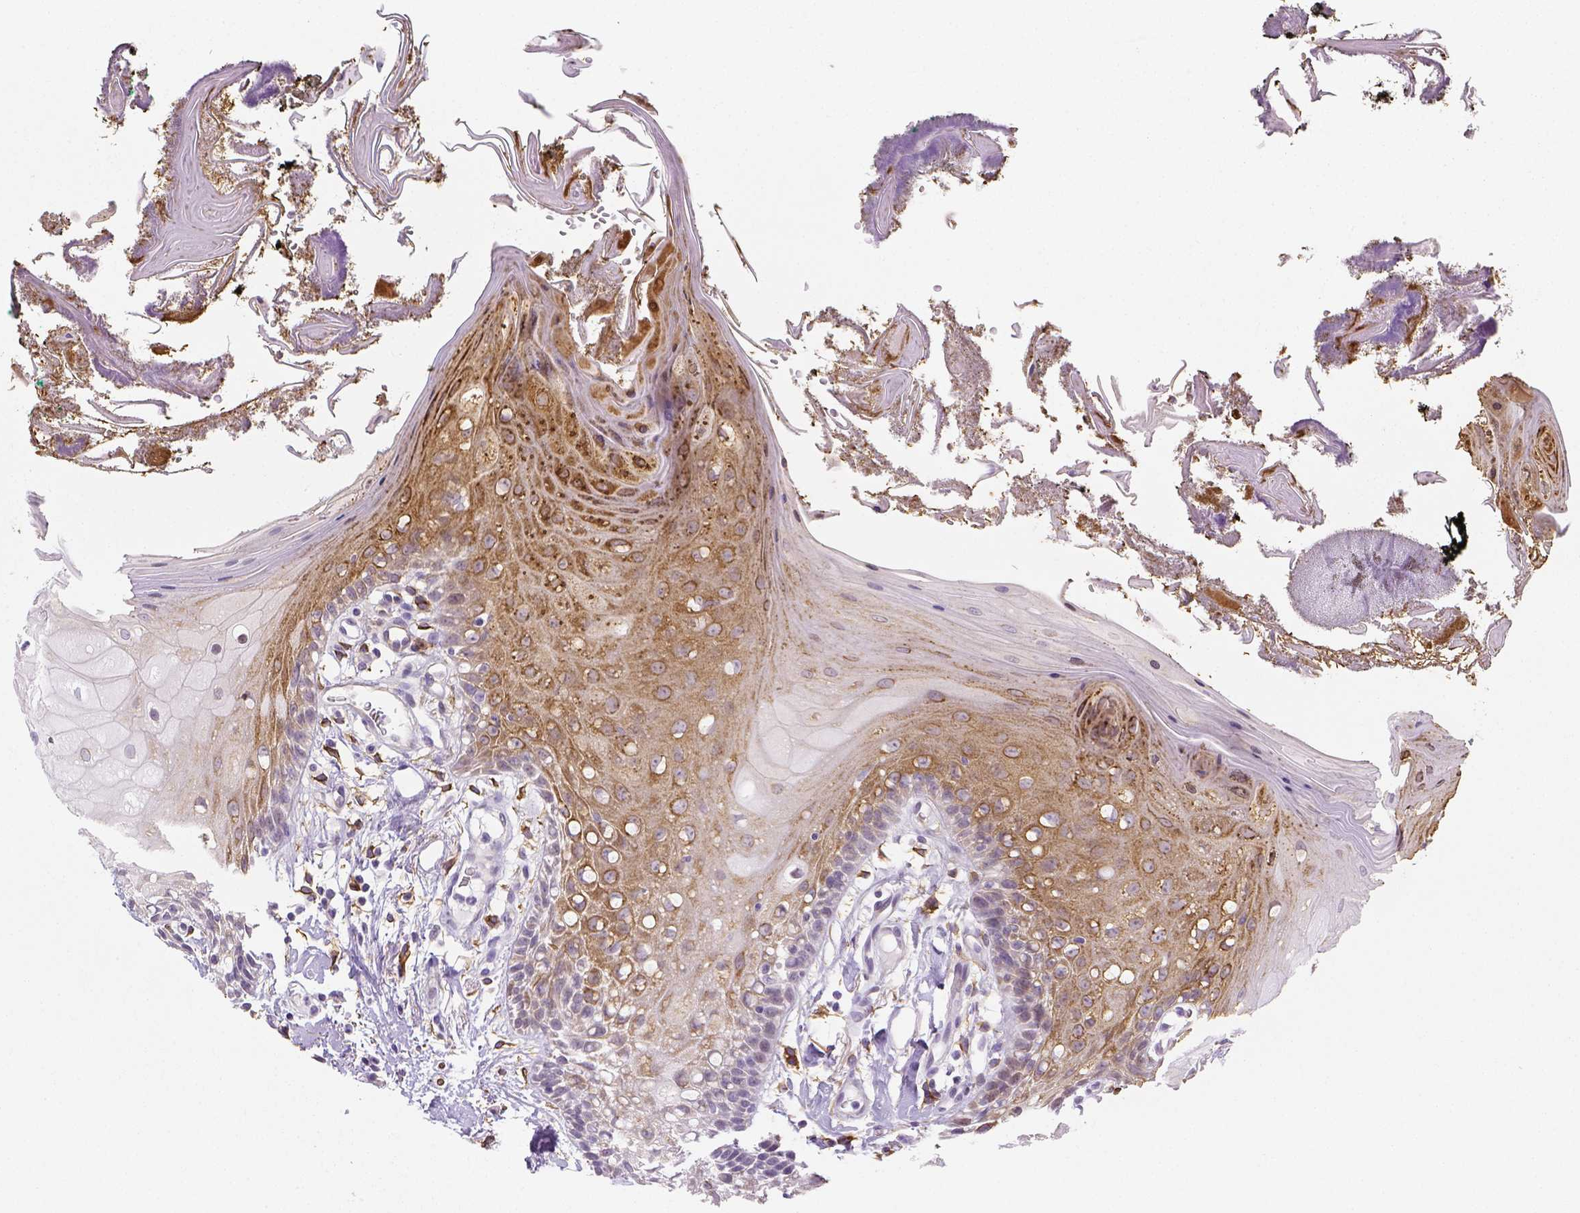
{"staining": {"intensity": "moderate", "quantity": "25%-75%", "location": "cytoplasmic/membranous"}, "tissue": "oral mucosa", "cell_type": "Squamous epithelial cells", "image_type": "normal", "snomed": [{"axis": "morphology", "description": "Normal tissue, NOS"}, {"axis": "morphology", "description": "Squamous cell carcinoma, NOS"}, {"axis": "topography", "description": "Oral tissue"}, {"axis": "topography", "description": "Head-Neck"}], "caption": "Protein staining shows moderate cytoplasmic/membranous expression in approximately 25%-75% of squamous epithelial cells in normal oral mucosa. The staining was performed using DAB (3,3'-diaminobenzidine) to visualize the protein expression in brown, while the nuclei were stained in blue with hematoxylin (Magnification: 20x).", "gene": "CACNB1", "patient": {"sex": "male", "age": 69}}